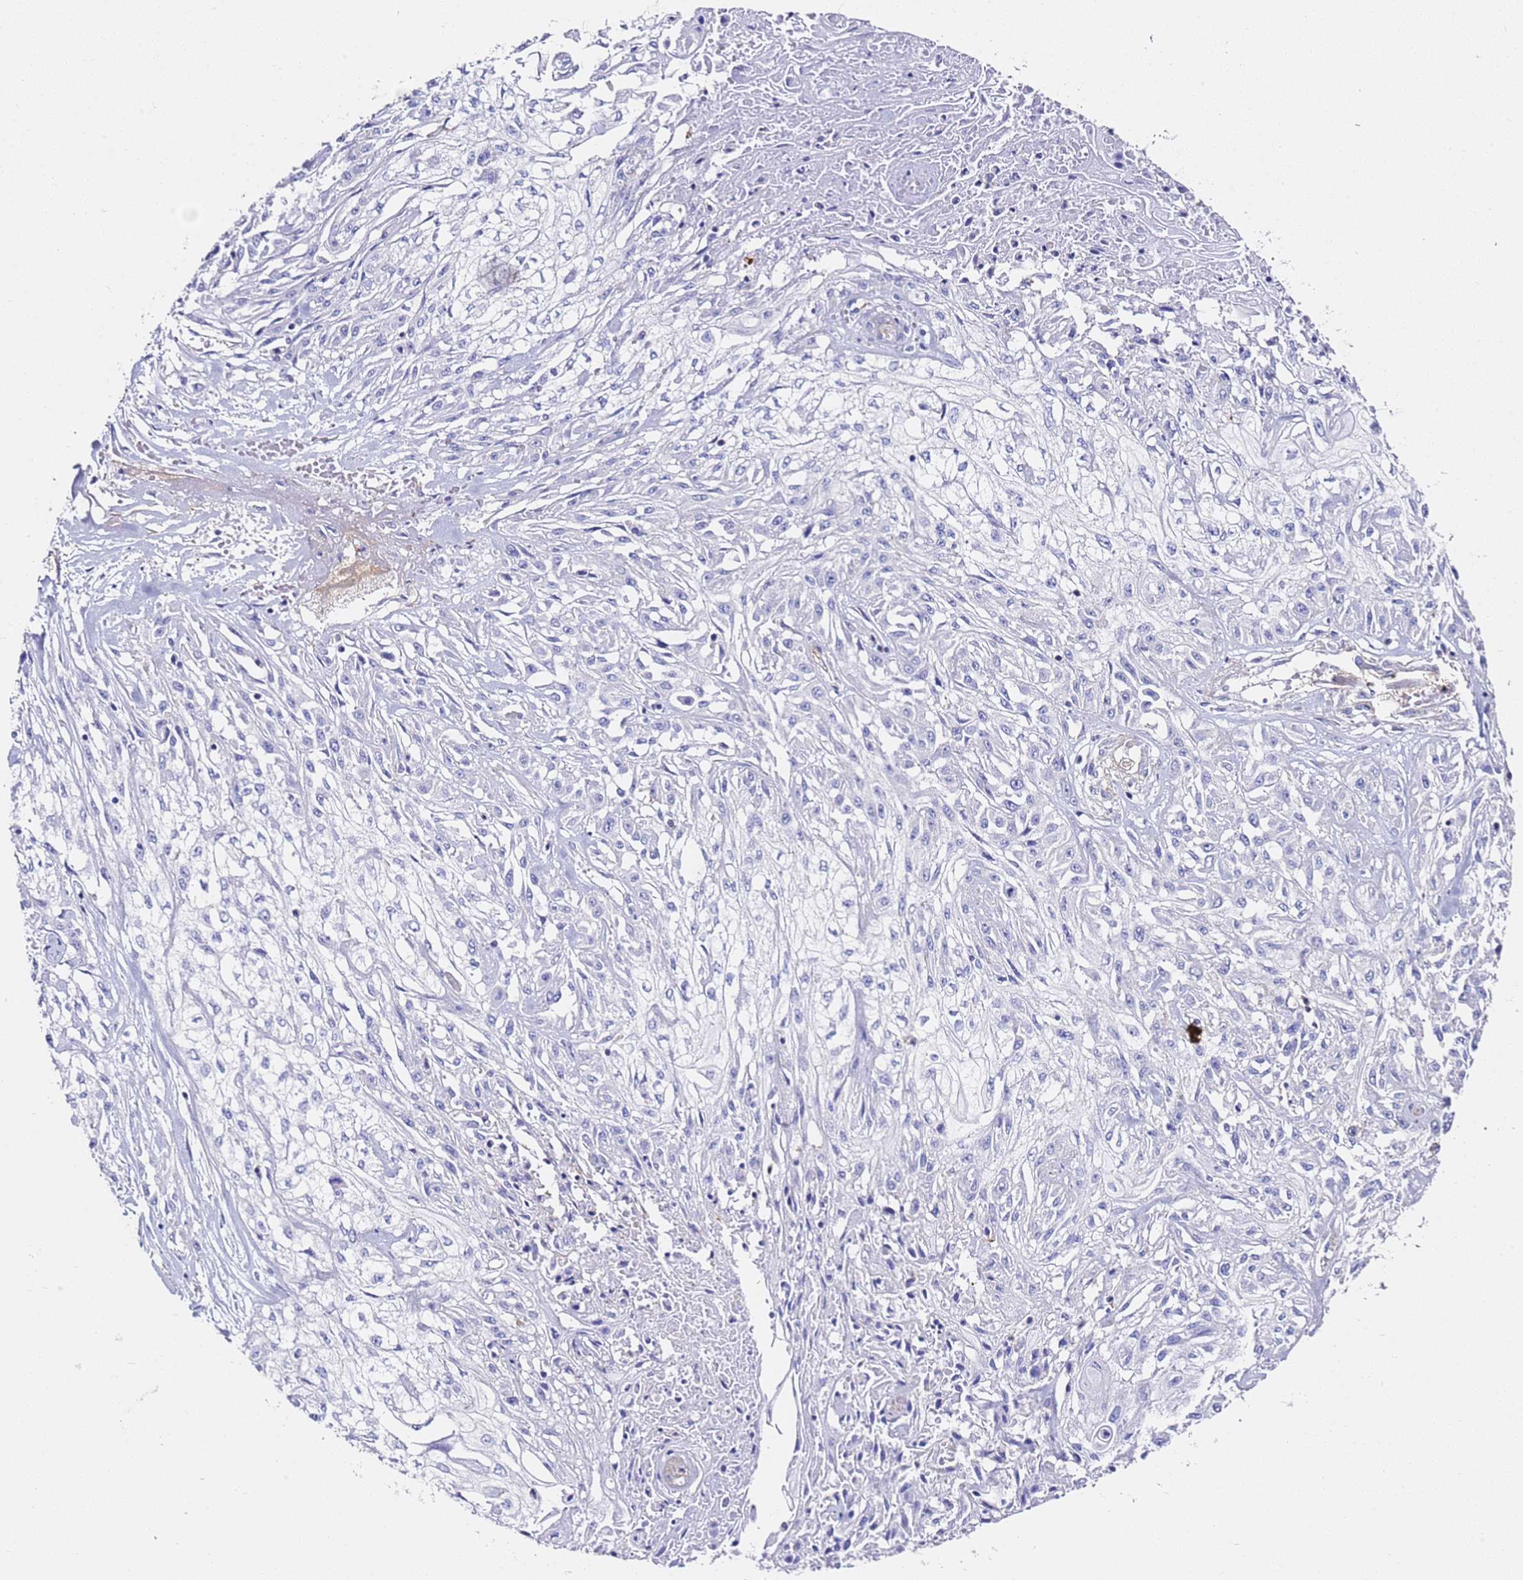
{"staining": {"intensity": "negative", "quantity": "none", "location": "none"}, "tissue": "skin cancer", "cell_type": "Tumor cells", "image_type": "cancer", "snomed": [{"axis": "morphology", "description": "Squamous cell carcinoma, NOS"}, {"axis": "morphology", "description": "Squamous cell carcinoma, metastatic, NOS"}, {"axis": "topography", "description": "Skin"}, {"axis": "topography", "description": "Lymph node"}], "caption": "The histopathology image displays no staining of tumor cells in squamous cell carcinoma (skin).", "gene": "ZNF671", "patient": {"sex": "male", "age": 75}}